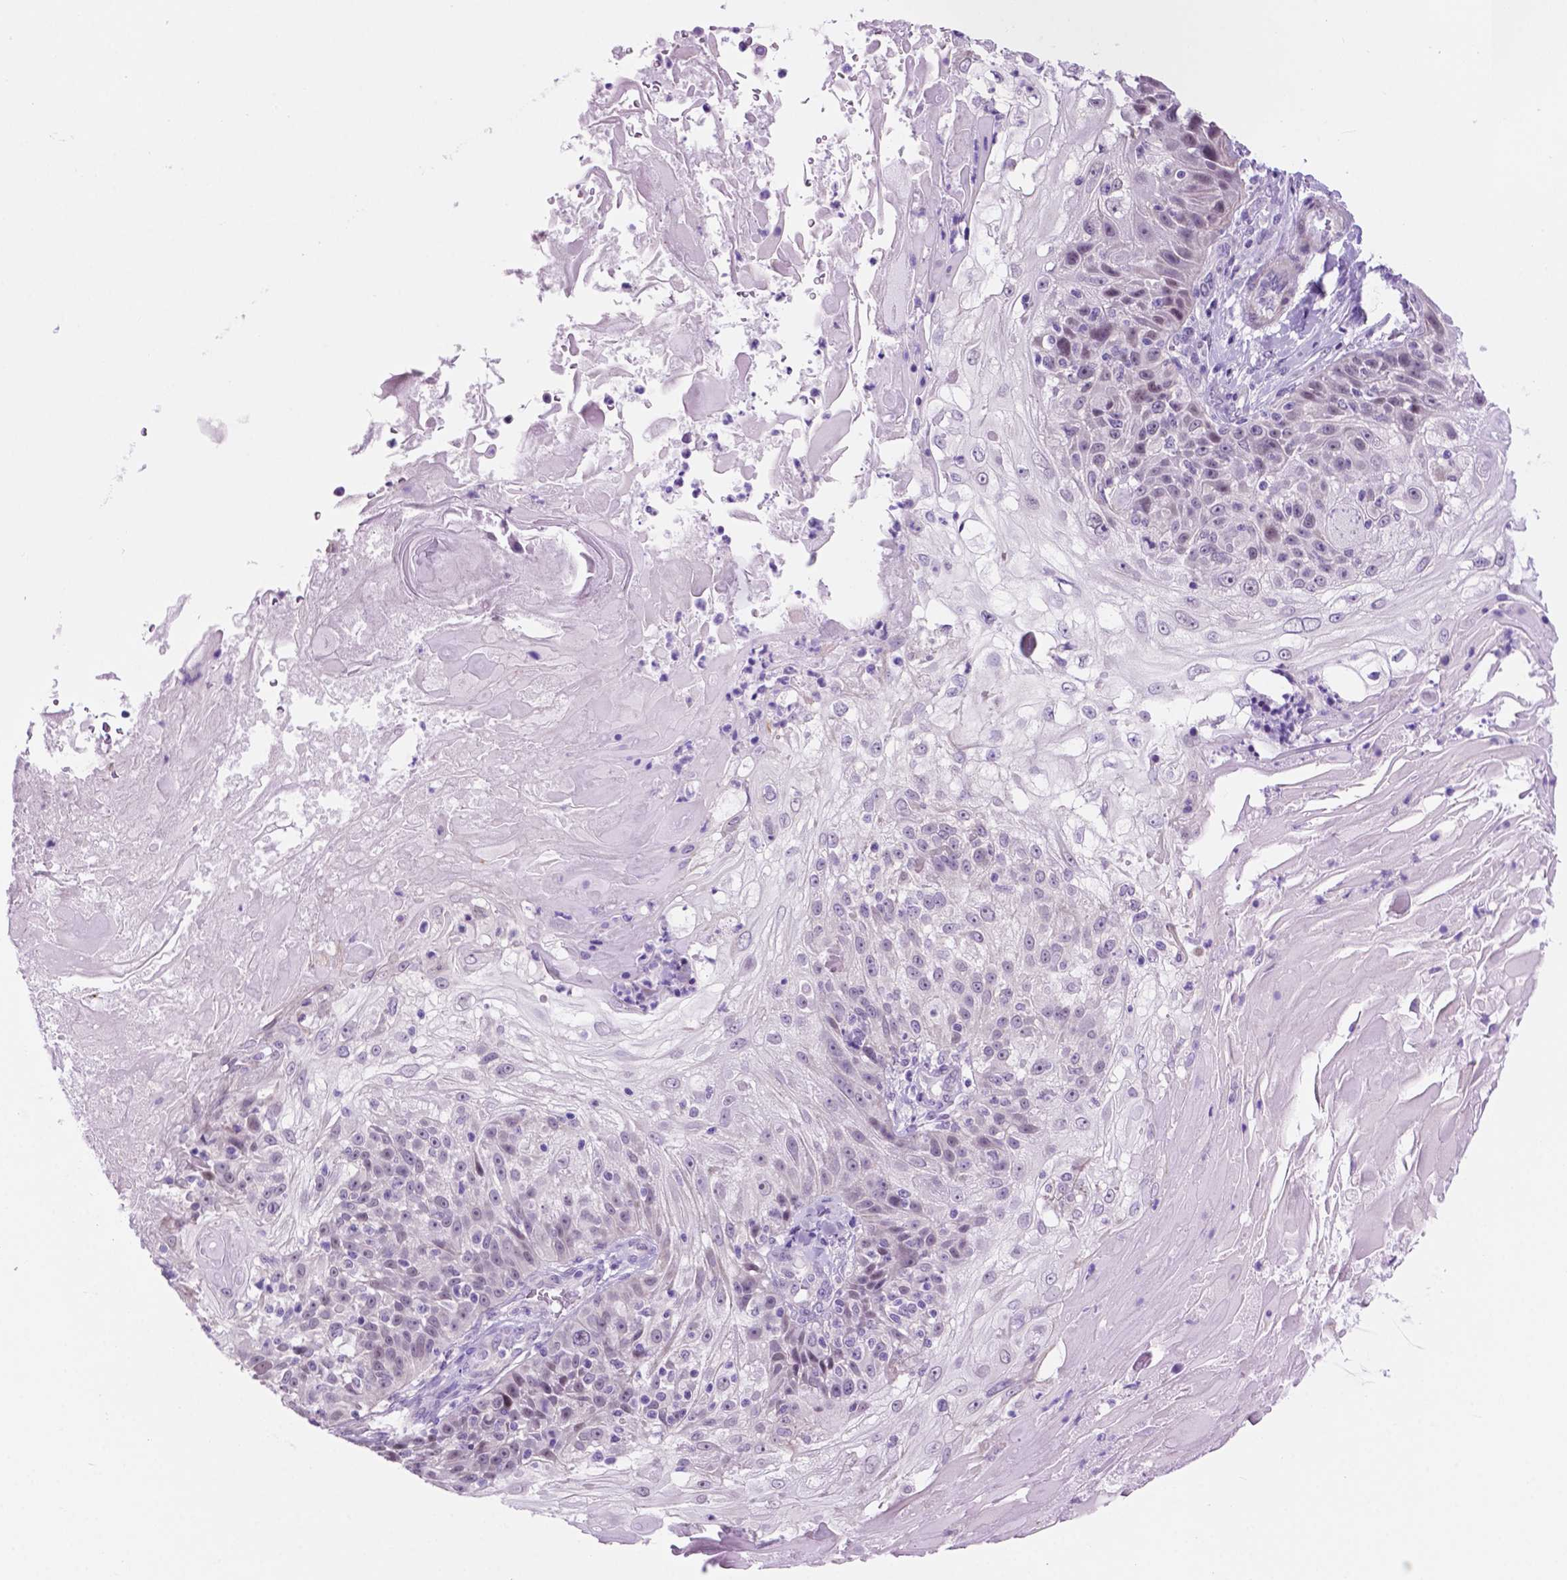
{"staining": {"intensity": "negative", "quantity": "none", "location": "none"}, "tissue": "skin cancer", "cell_type": "Tumor cells", "image_type": "cancer", "snomed": [{"axis": "morphology", "description": "Normal tissue, NOS"}, {"axis": "morphology", "description": "Squamous cell carcinoma, NOS"}, {"axis": "topography", "description": "Skin"}], "caption": "The IHC histopathology image has no significant positivity in tumor cells of skin squamous cell carcinoma tissue.", "gene": "ACY3", "patient": {"sex": "female", "age": 83}}